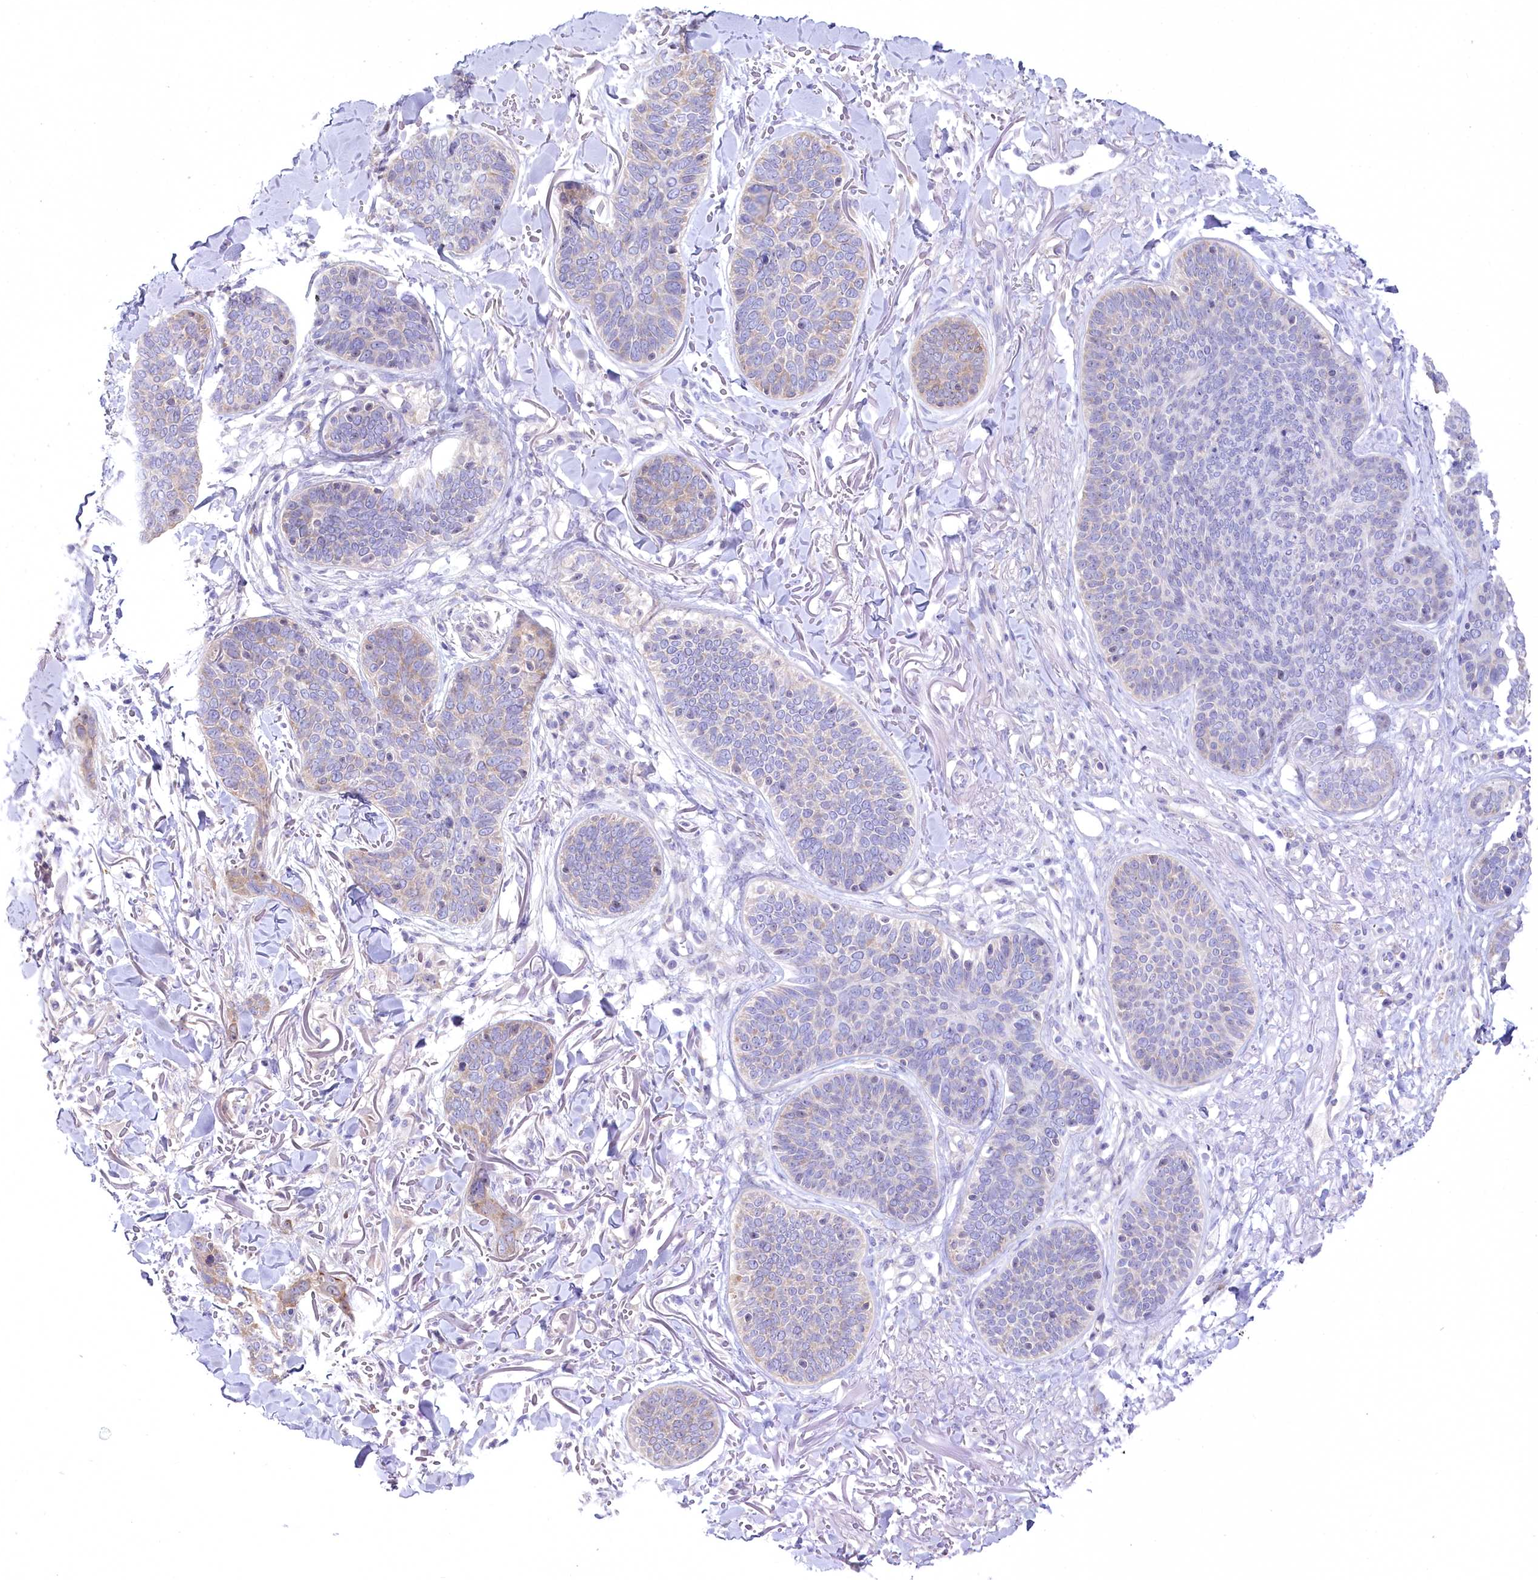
{"staining": {"intensity": "weak", "quantity": "25%-75%", "location": "cytoplasmic/membranous"}, "tissue": "skin cancer", "cell_type": "Tumor cells", "image_type": "cancer", "snomed": [{"axis": "morphology", "description": "Basal cell carcinoma"}, {"axis": "topography", "description": "Skin"}], "caption": "A brown stain labels weak cytoplasmic/membranous positivity of a protein in basal cell carcinoma (skin) tumor cells. (brown staining indicates protein expression, while blue staining denotes nuclei).", "gene": "MYOZ1", "patient": {"sex": "male", "age": 85}}